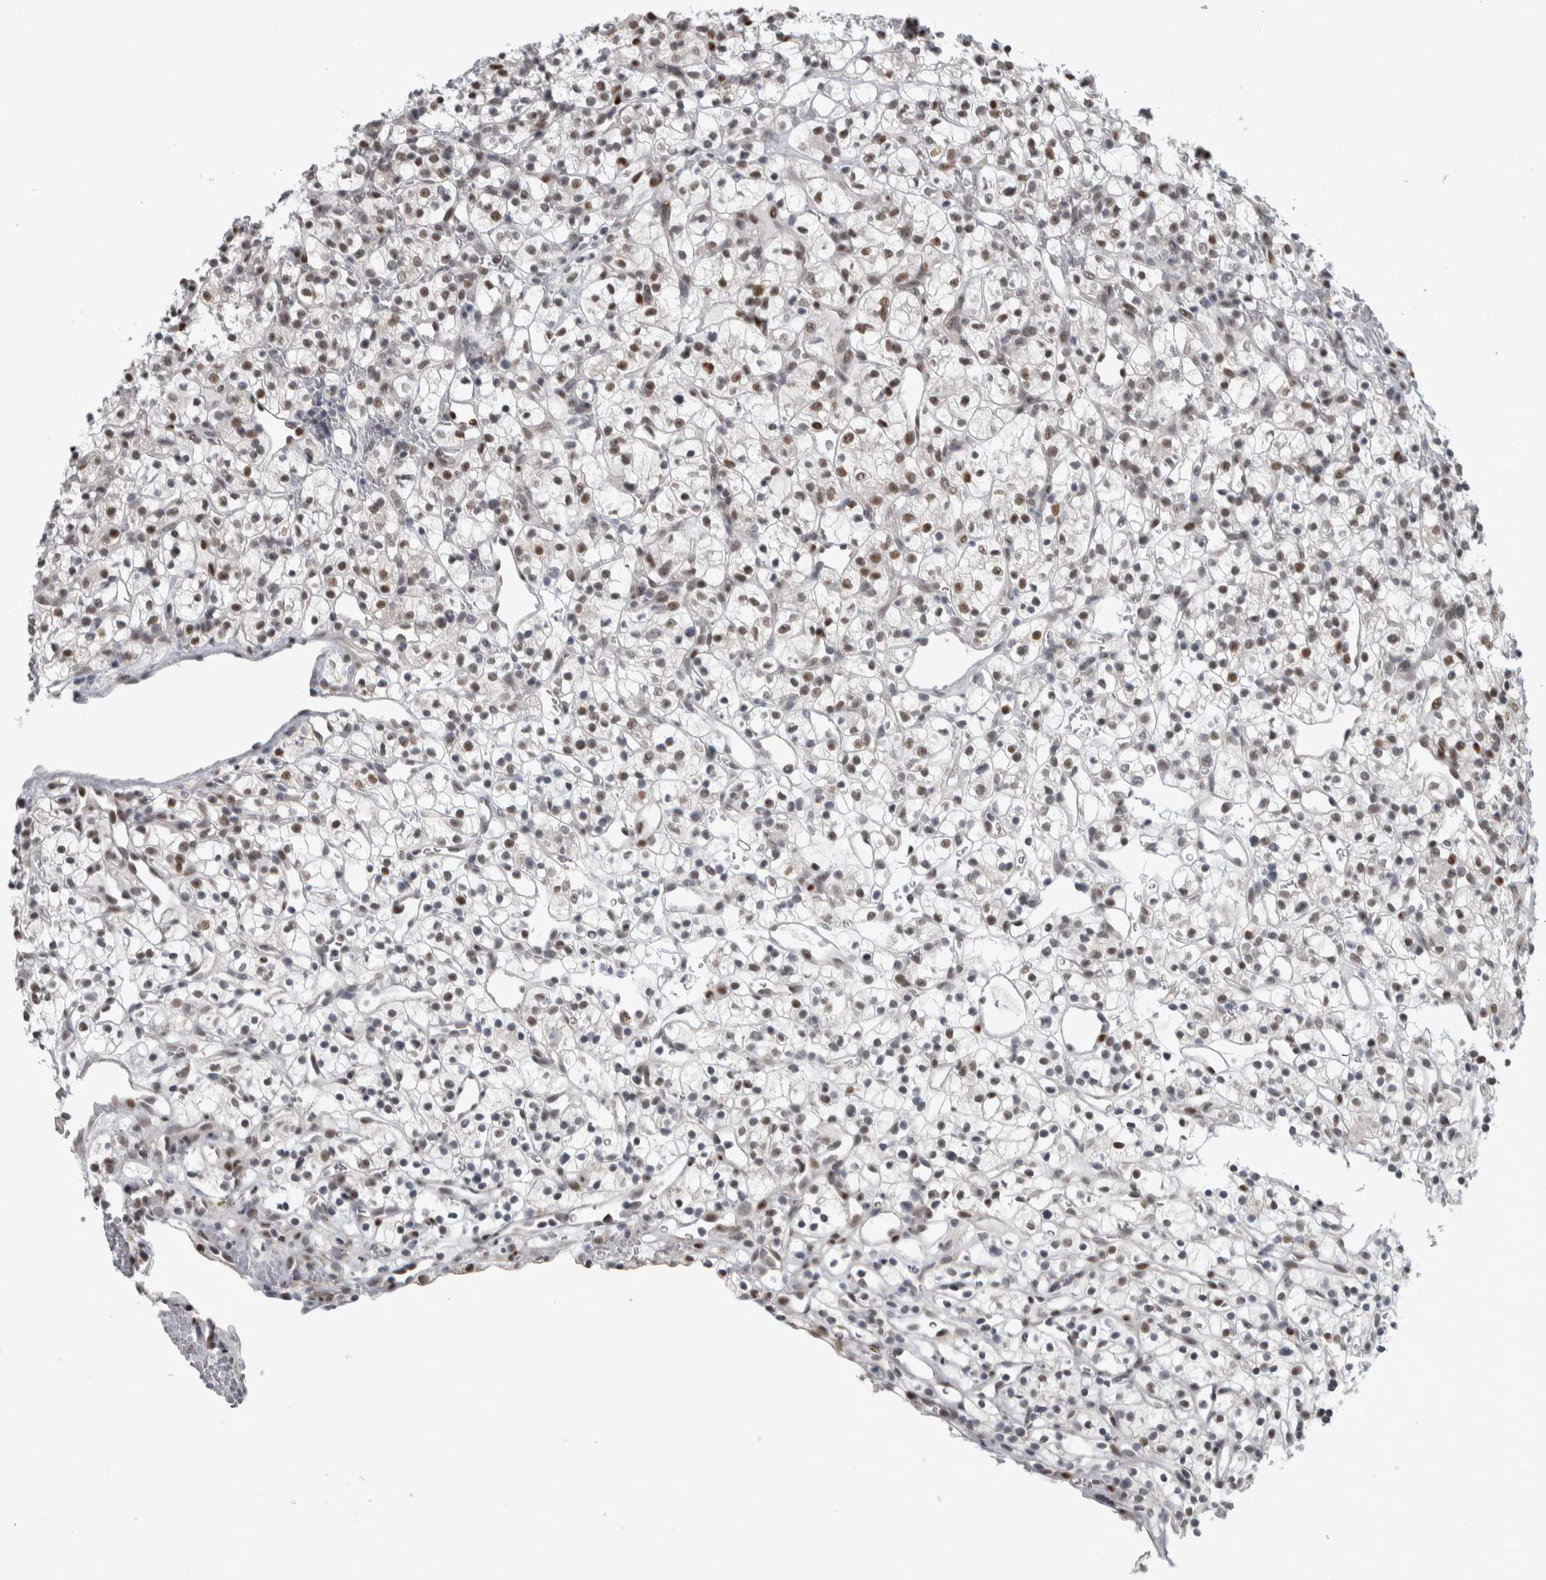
{"staining": {"intensity": "moderate", "quantity": "25%-75%", "location": "nuclear"}, "tissue": "renal cancer", "cell_type": "Tumor cells", "image_type": "cancer", "snomed": [{"axis": "morphology", "description": "Adenocarcinoma, NOS"}, {"axis": "topography", "description": "Kidney"}], "caption": "An image of renal adenocarcinoma stained for a protein reveals moderate nuclear brown staining in tumor cells. The staining was performed using DAB (3,3'-diaminobenzidine), with brown indicating positive protein expression. Nuclei are stained blue with hematoxylin.", "gene": "HEXIM2", "patient": {"sex": "female", "age": 57}}